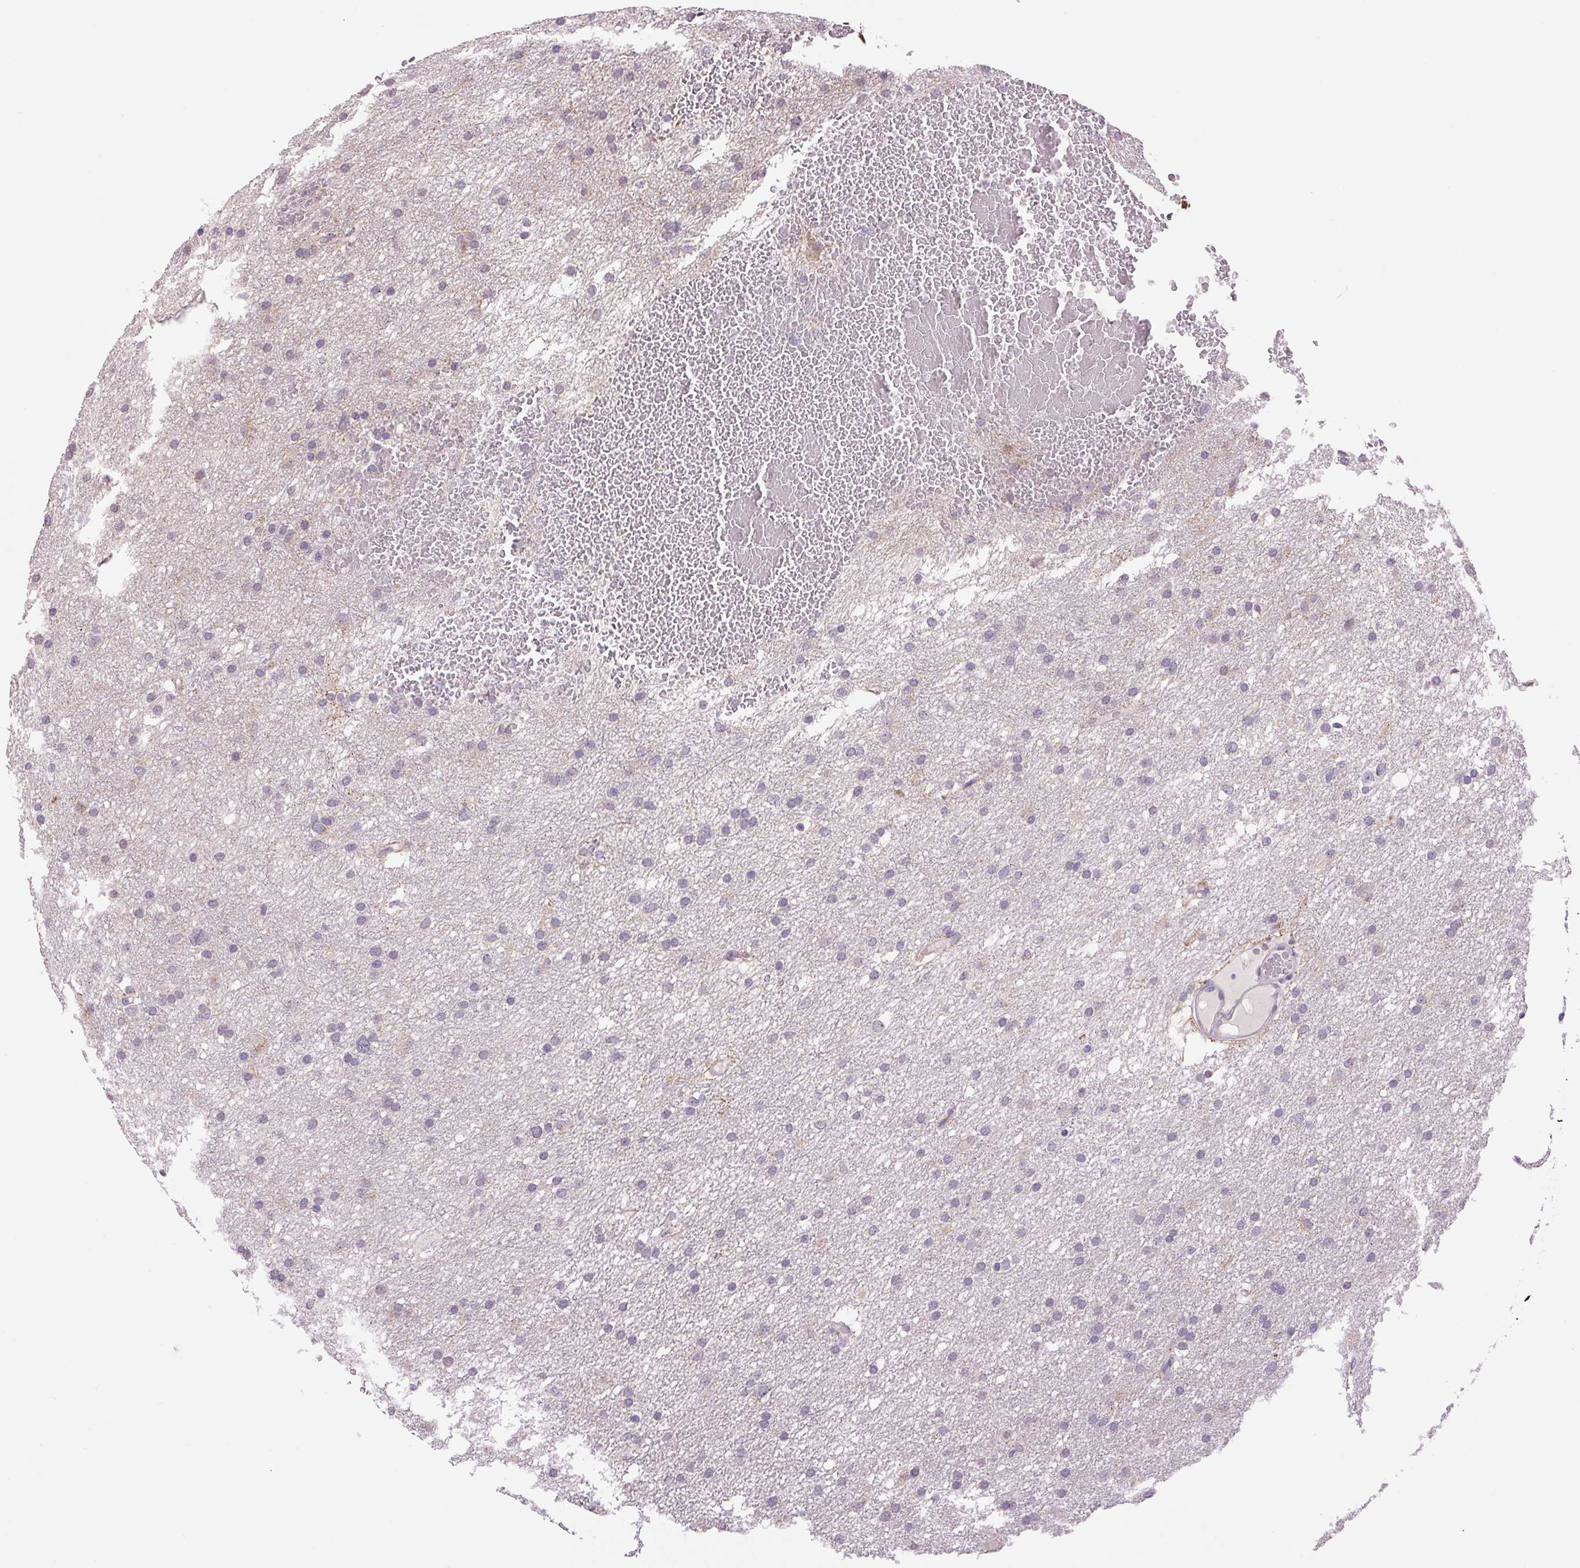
{"staining": {"intensity": "negative", "quantity": "none", "location": "none"}, "tissue": "glioma", "cell_type": "Tumor cells", "image_type": "cancer", "snomed": [{"axis": "morphology", "description": "Glioma, malignant, High grade"}, {"axis": "topography", "description": "Cerebral cortex"}], "caption": "Tumor cells are negative for protein expression in human glioma.", "gene": "SGF29", "patient": {"sex": "female", "age": 36}}